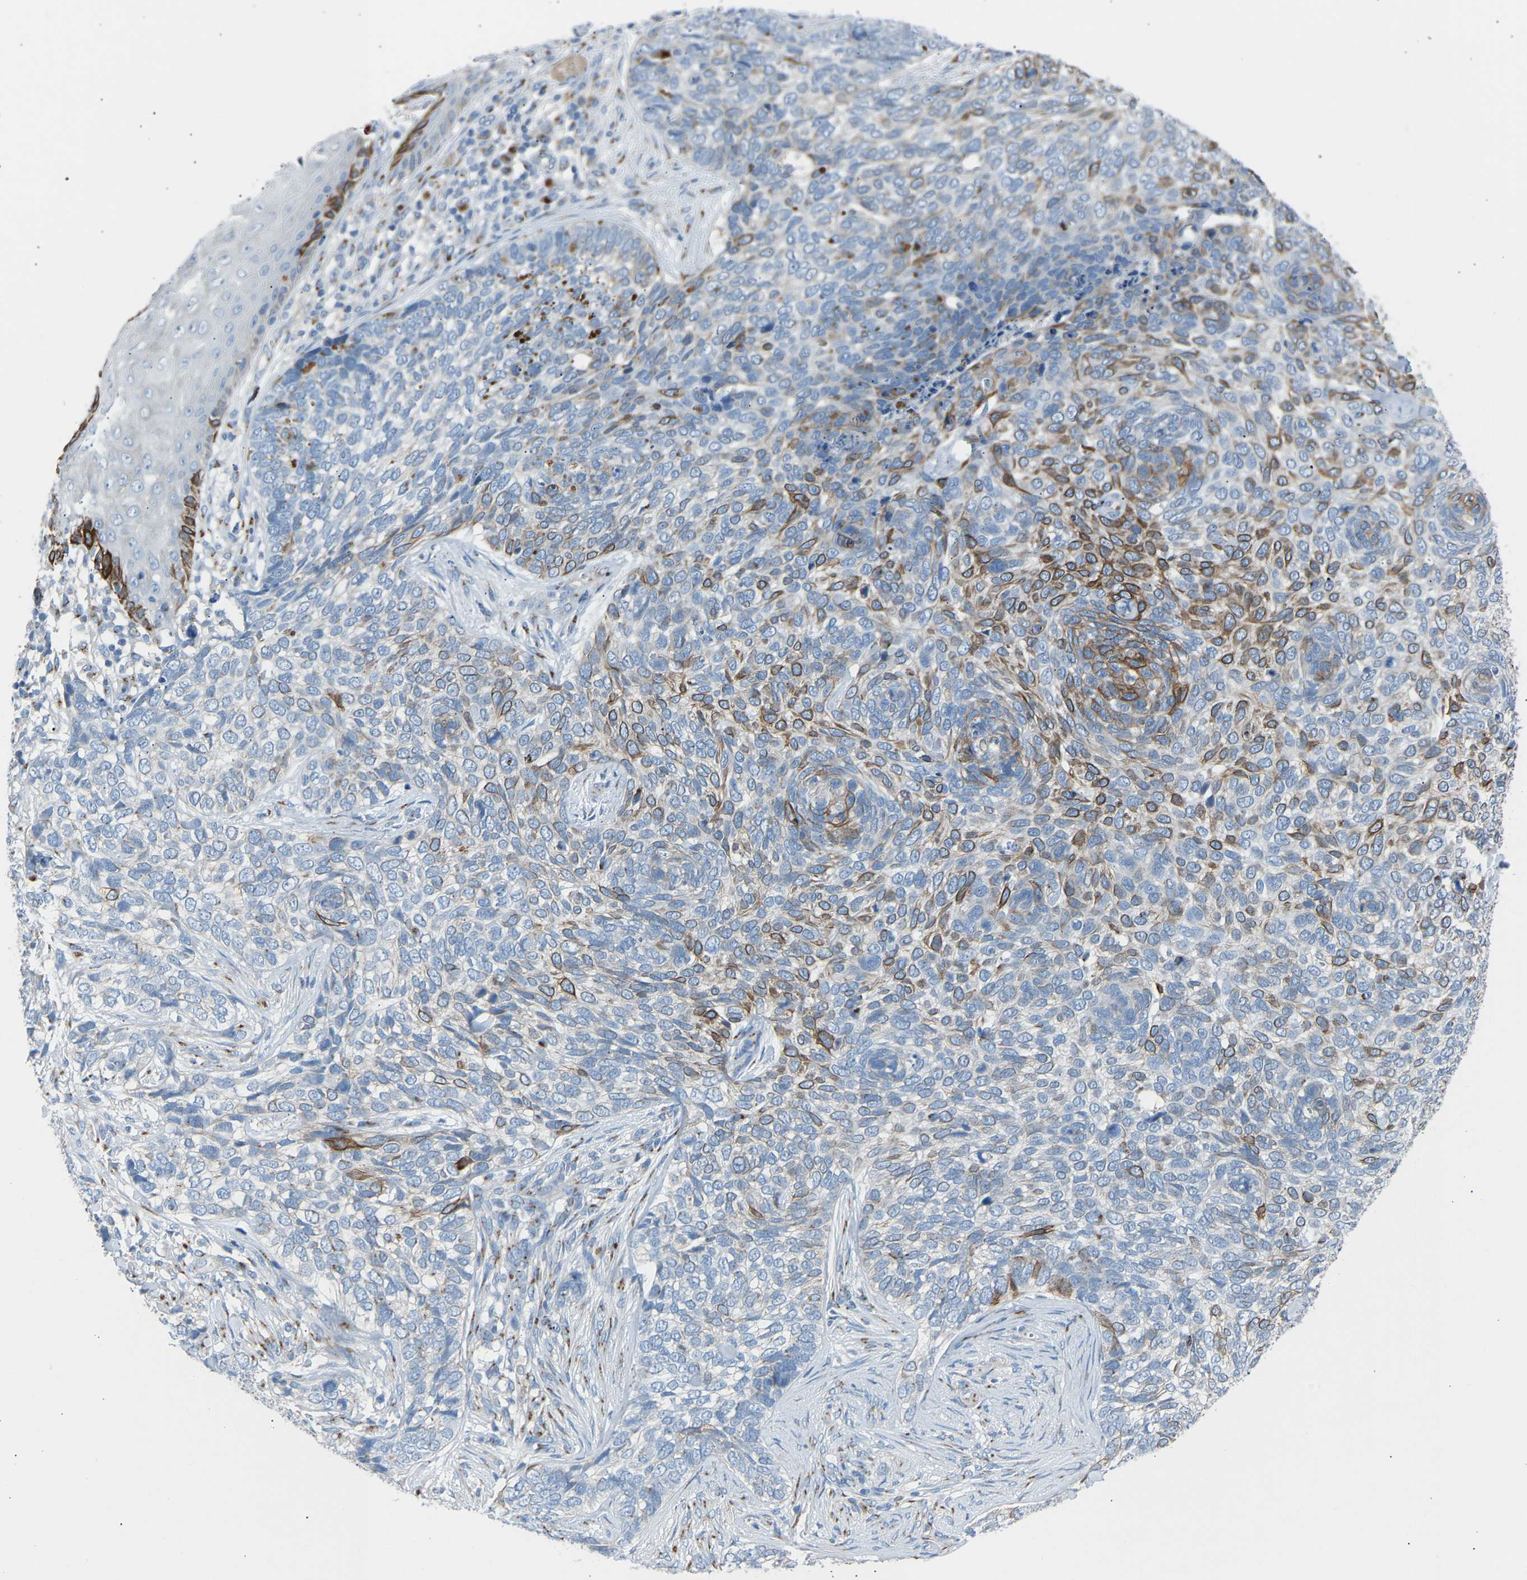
{"staining": {"intensity": "moderate", "quantity": "25%-75%", "location": "cytoplasmic/membranous"}, "tissue": "skin cancer", "cell_type": "Tumor cells", "image_type": "cancer", "snomed": [{"axis": "morphology", "description": "Basal cell carcinoma"}, {"axis": "topography", "description": "Skin"}], "caption": "Skin basal cell carcinoma stained with a brown dye reveals moderate cytoplasmic/membranous positive expression in approximately 25%-75% of tumor cells.", "gene": "CYREN", "patient": {"sex": "female", "age": 64}}